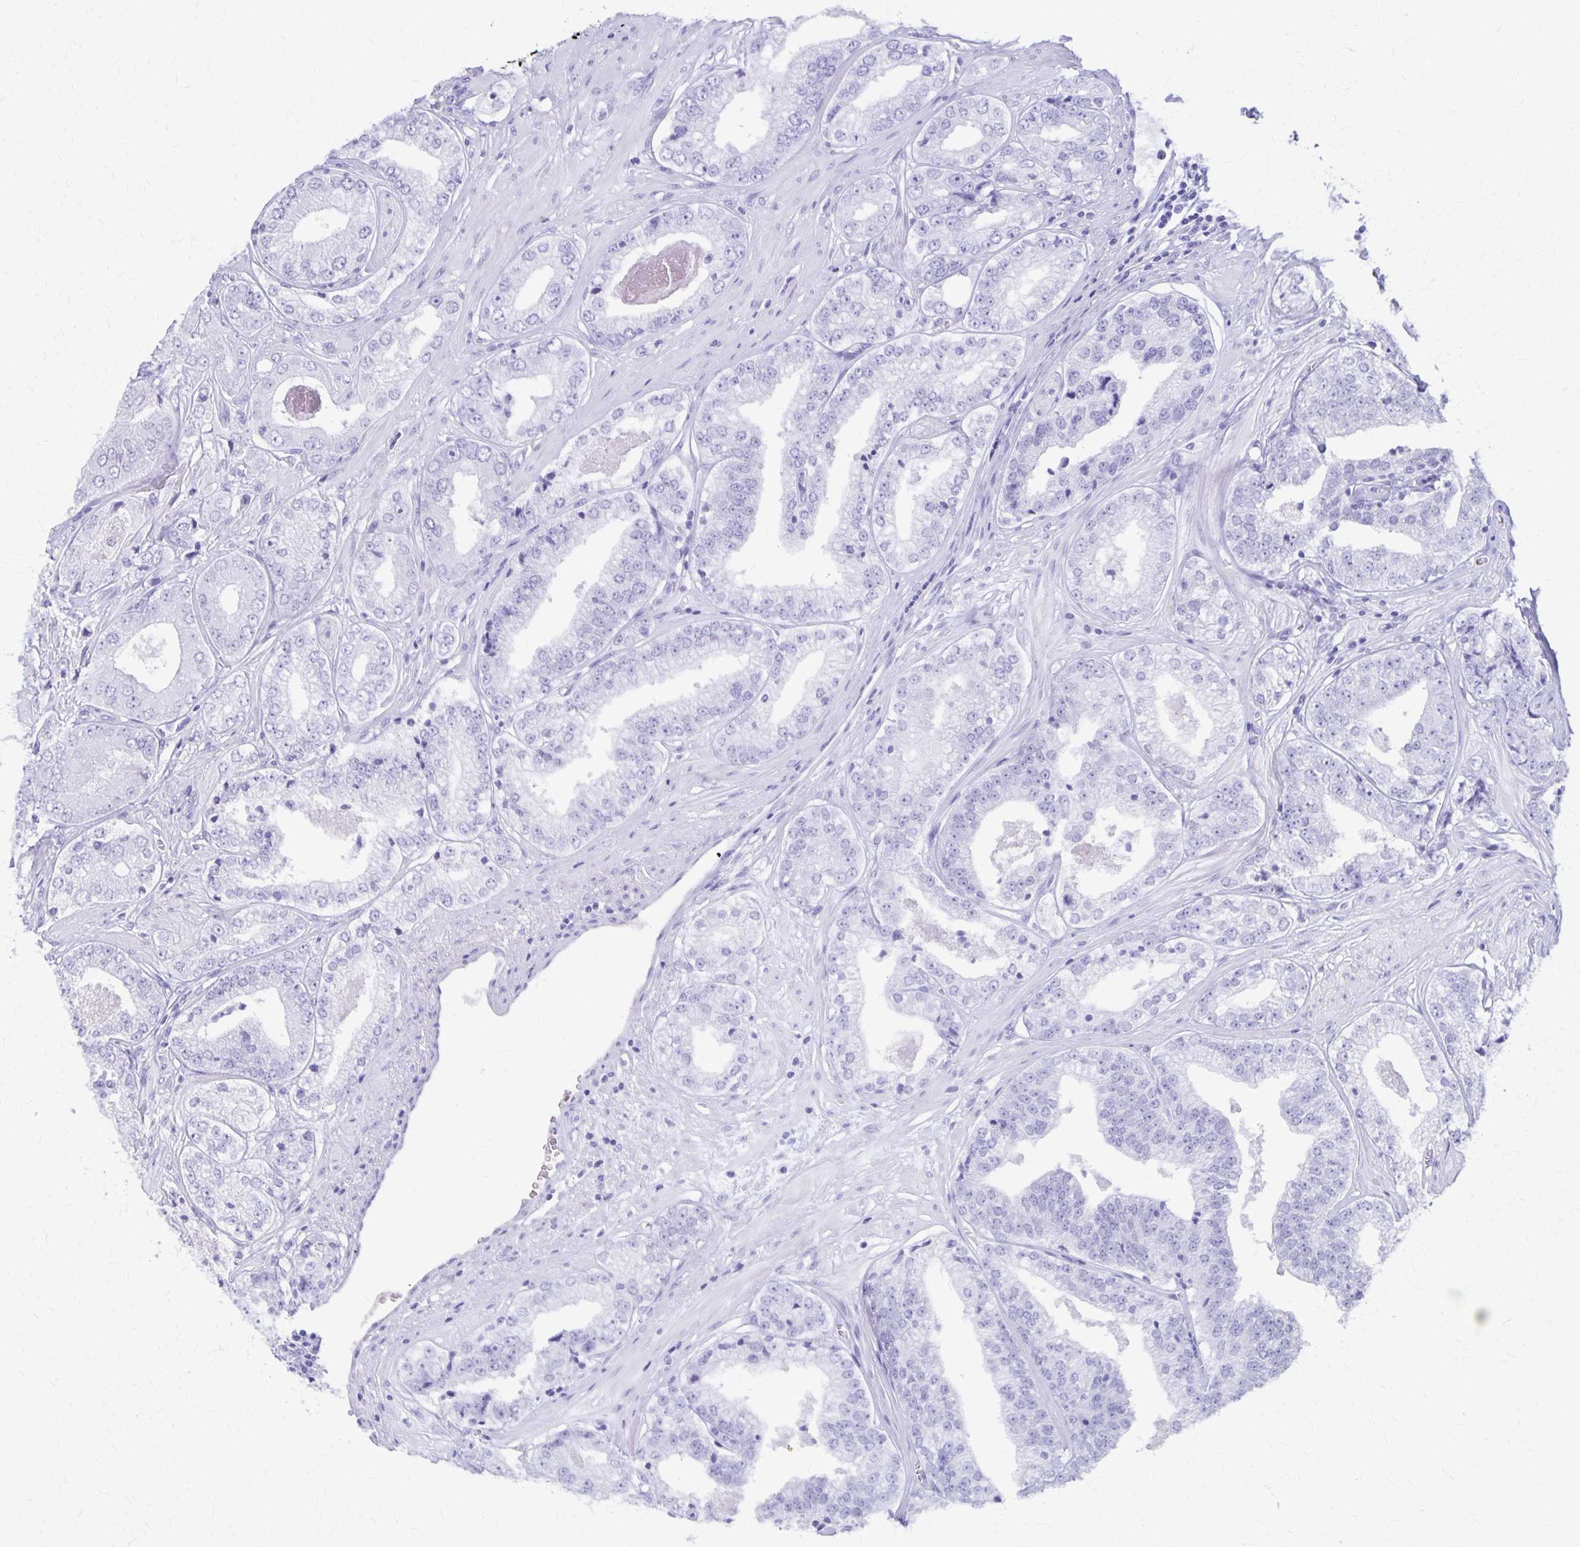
{"staining": {"intensity": "negative", "quantity": "none", "location": "none"}, "tissue": "prostate cancer", "cell_type": "Tumor cells", "image_type": "cancer", "snomed": [{"axis": "morphology", "description": "Adenocarcinoma, Low grade"}, {"axis": "topography", "description": "Prostate"}], "caption": "Human prostate cancer (low-grade adenocarcinoma) stained for a protein using immunohistochemistry shows no expression in tumor cells.", "gene": "DEFA5", "patient": {"sex": "male", "age": 60}}